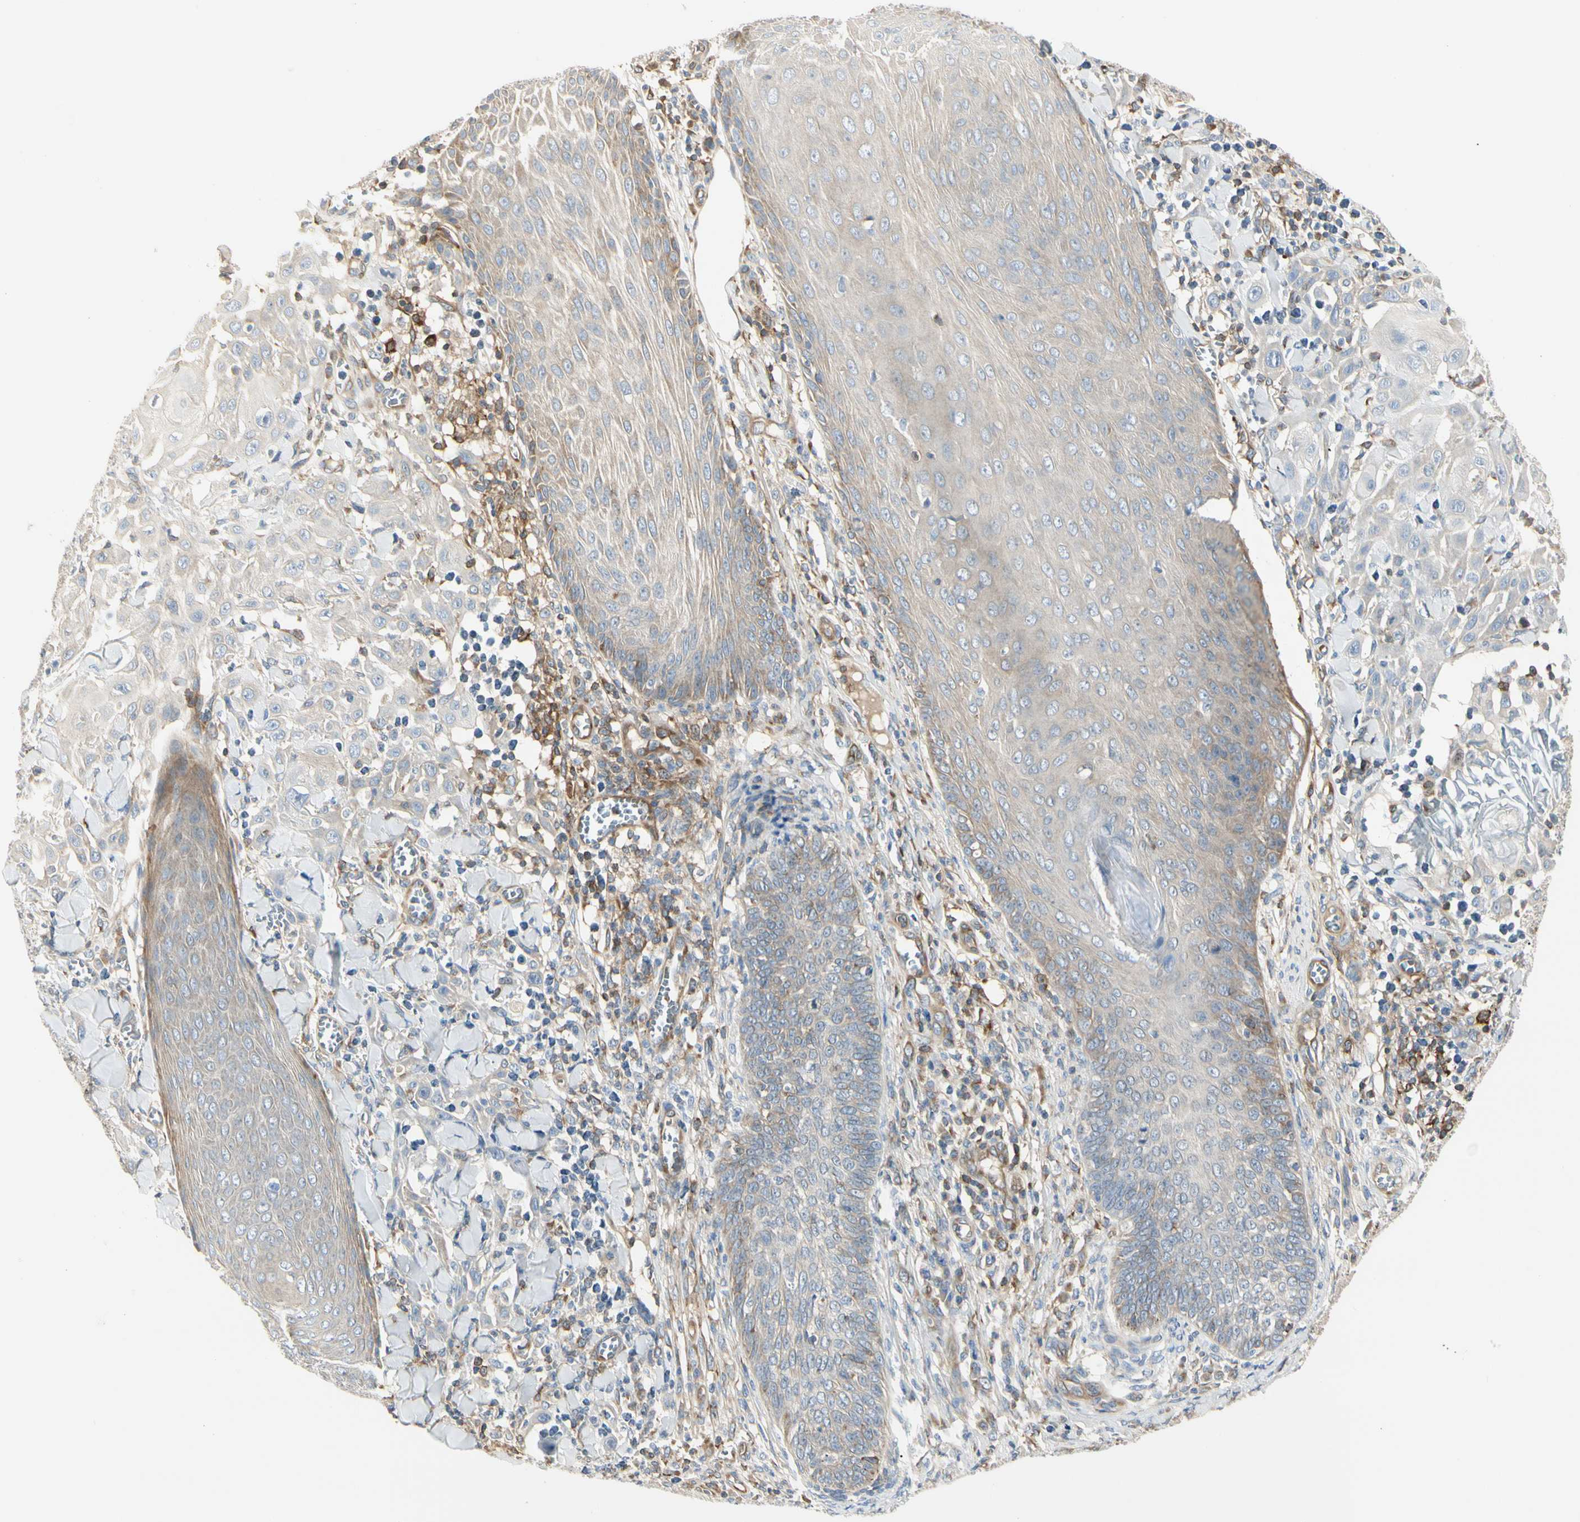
{"staining": {"intensity": "weak", "quantity": ">75%", "location": "cytoplasmic/membranous"}, "tissue": "skin cancer", "cell_type": "Tumor cells", "image_type": "cancer", "snomed": [{"axis": "morphology", "description": "Squamous cell carcinoma, NOS"}, {"axis": "topography", "description": "Skin"}], "caption": "A brown stain labels weak cytoplasmic/membranous staining of a protein in squamous cell carcinoma (skin) tumor cells.", "gene": "NFKB2", "patient": {"sex": "male", "age": 24}}